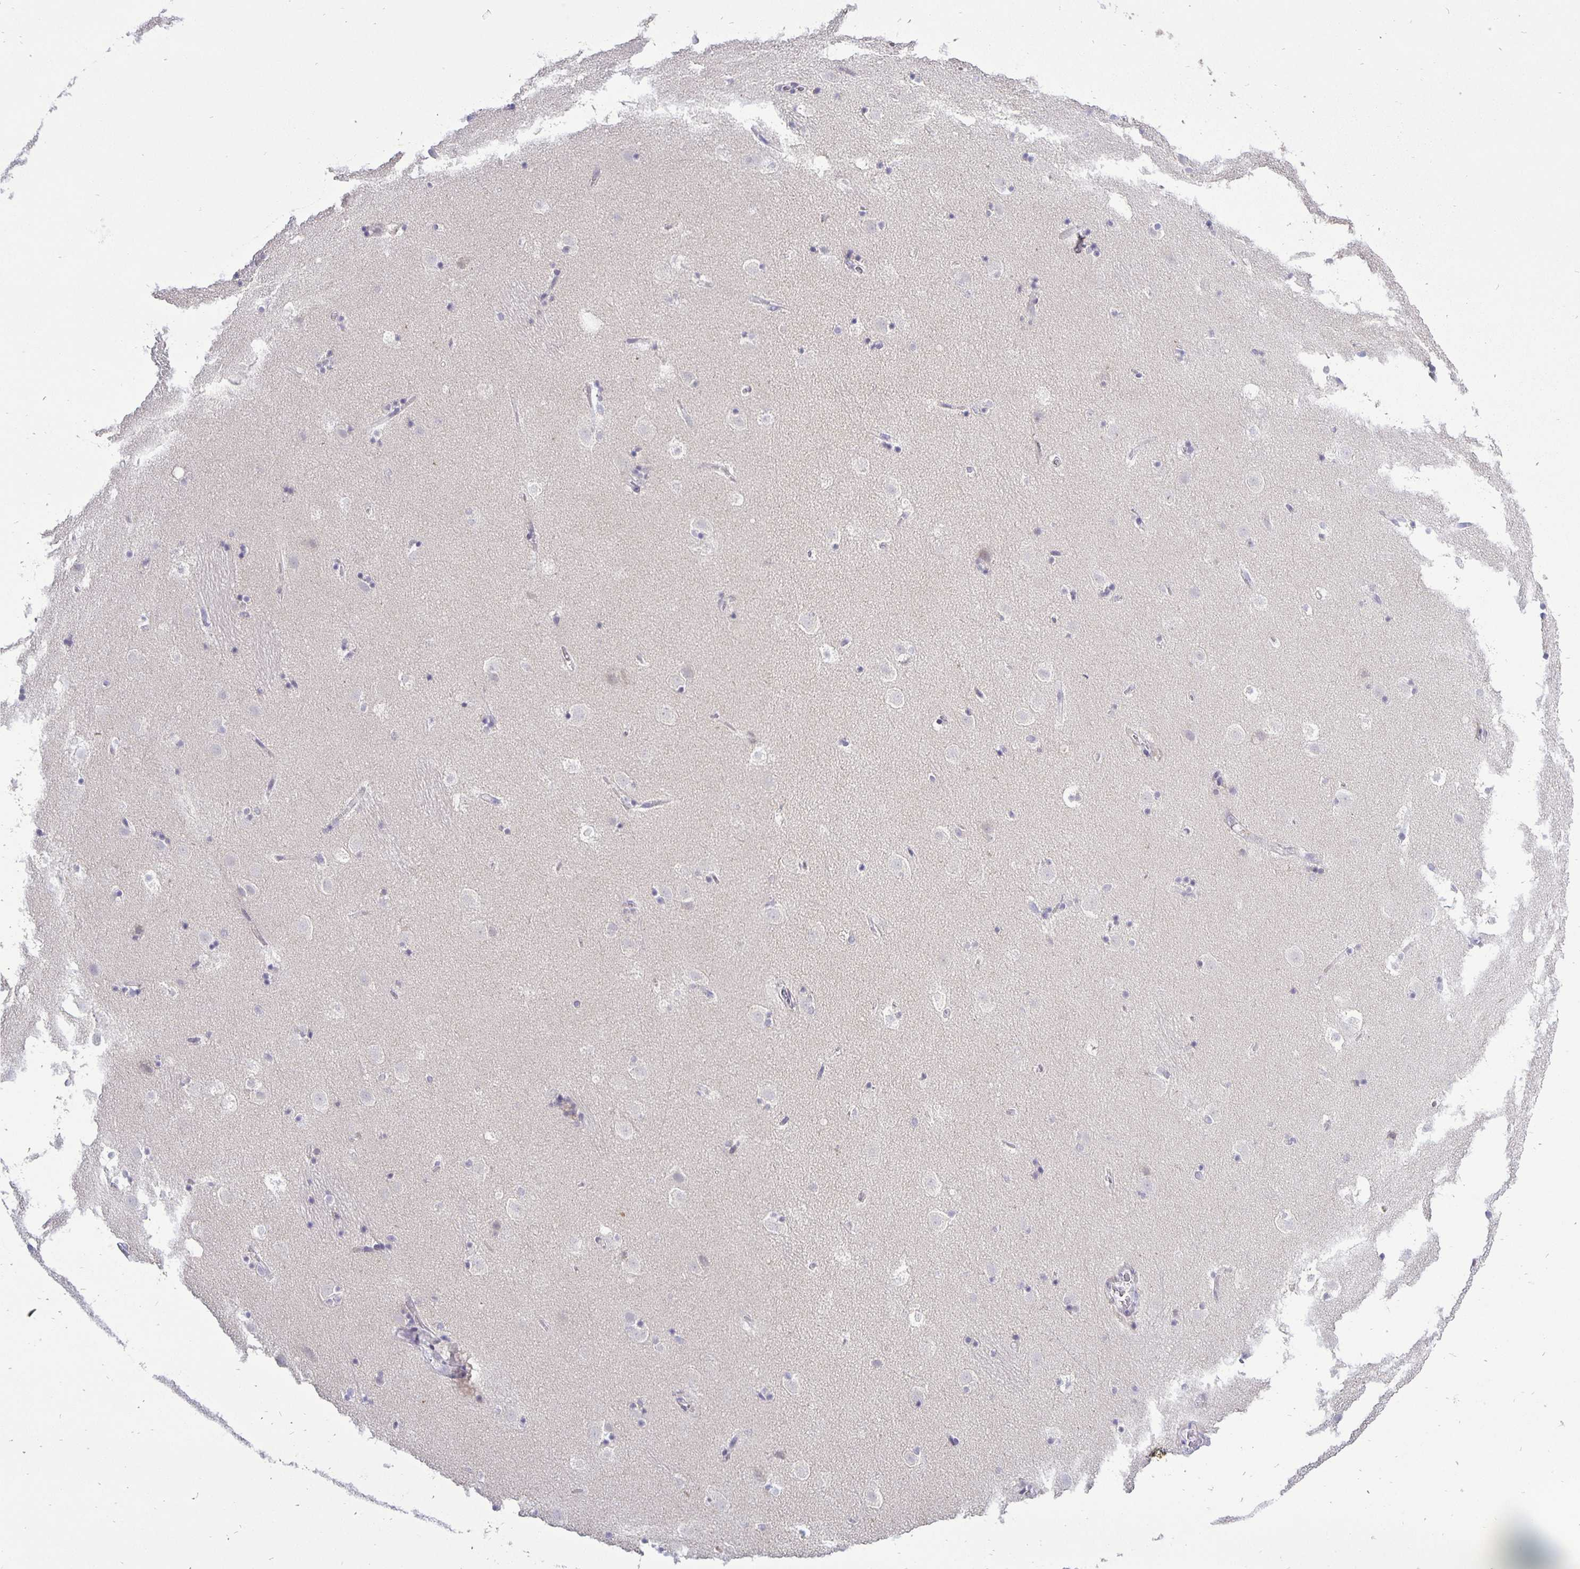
{"staining": {"intensity": "negative", "quantity": "none", "location": "none"}, "tissue": "caudate", "cell_type": "Glial cells", "image_type": "normal", "snomed": [{"axis": "morphology", "description": "Normal tissue, NOS"}, {"axis": "topography", "description": "Lateral ventricle wall"}], "caption": "This photomicrograph is of benign caudate stained with immunohistochemistry to label a protein in brown with the nuclei are counter-stained blue. There is no staining in glial cells.", "gene": "ERBB2", "patient": {"sex": "male", "age": 37}}